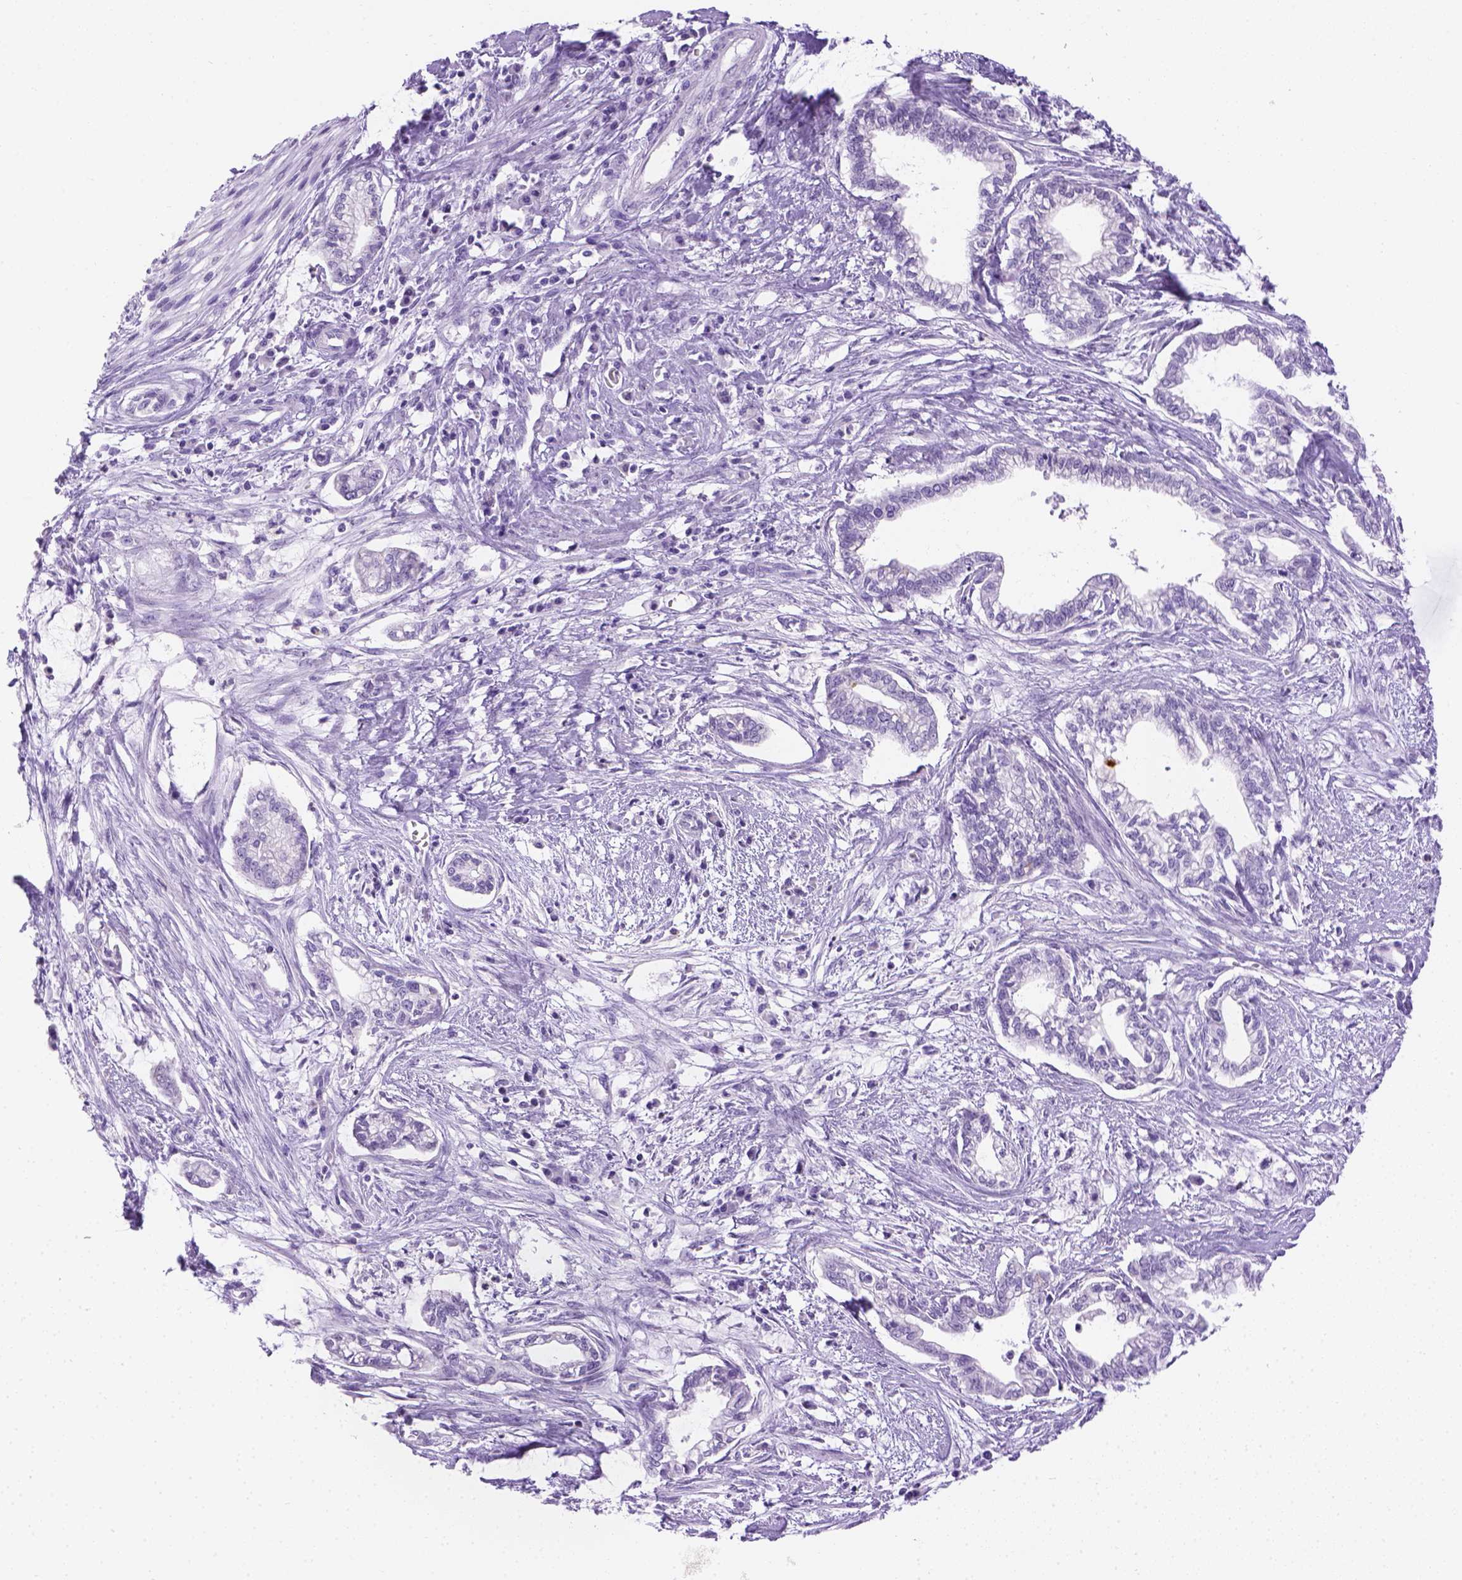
{"staining": {"intensity": "negative", "quantity": "none", "location": "none"}, "tissue": "cervical cancer", "cell_type": "Tumor cells", "image_type": "cancer", "snomed": [{"axis": "morphology", "description": "Adenocarcinoma, NOS"}, {"axis": "topography", "description": "Cervix"}], "caption": "DAB immunohistochemical staining of human cervical adenocarcinoma demonstrates no significant positivity in tumor cells.", "gene": "TMEM38A", "patient": {"sex": "female", "age": 62}}